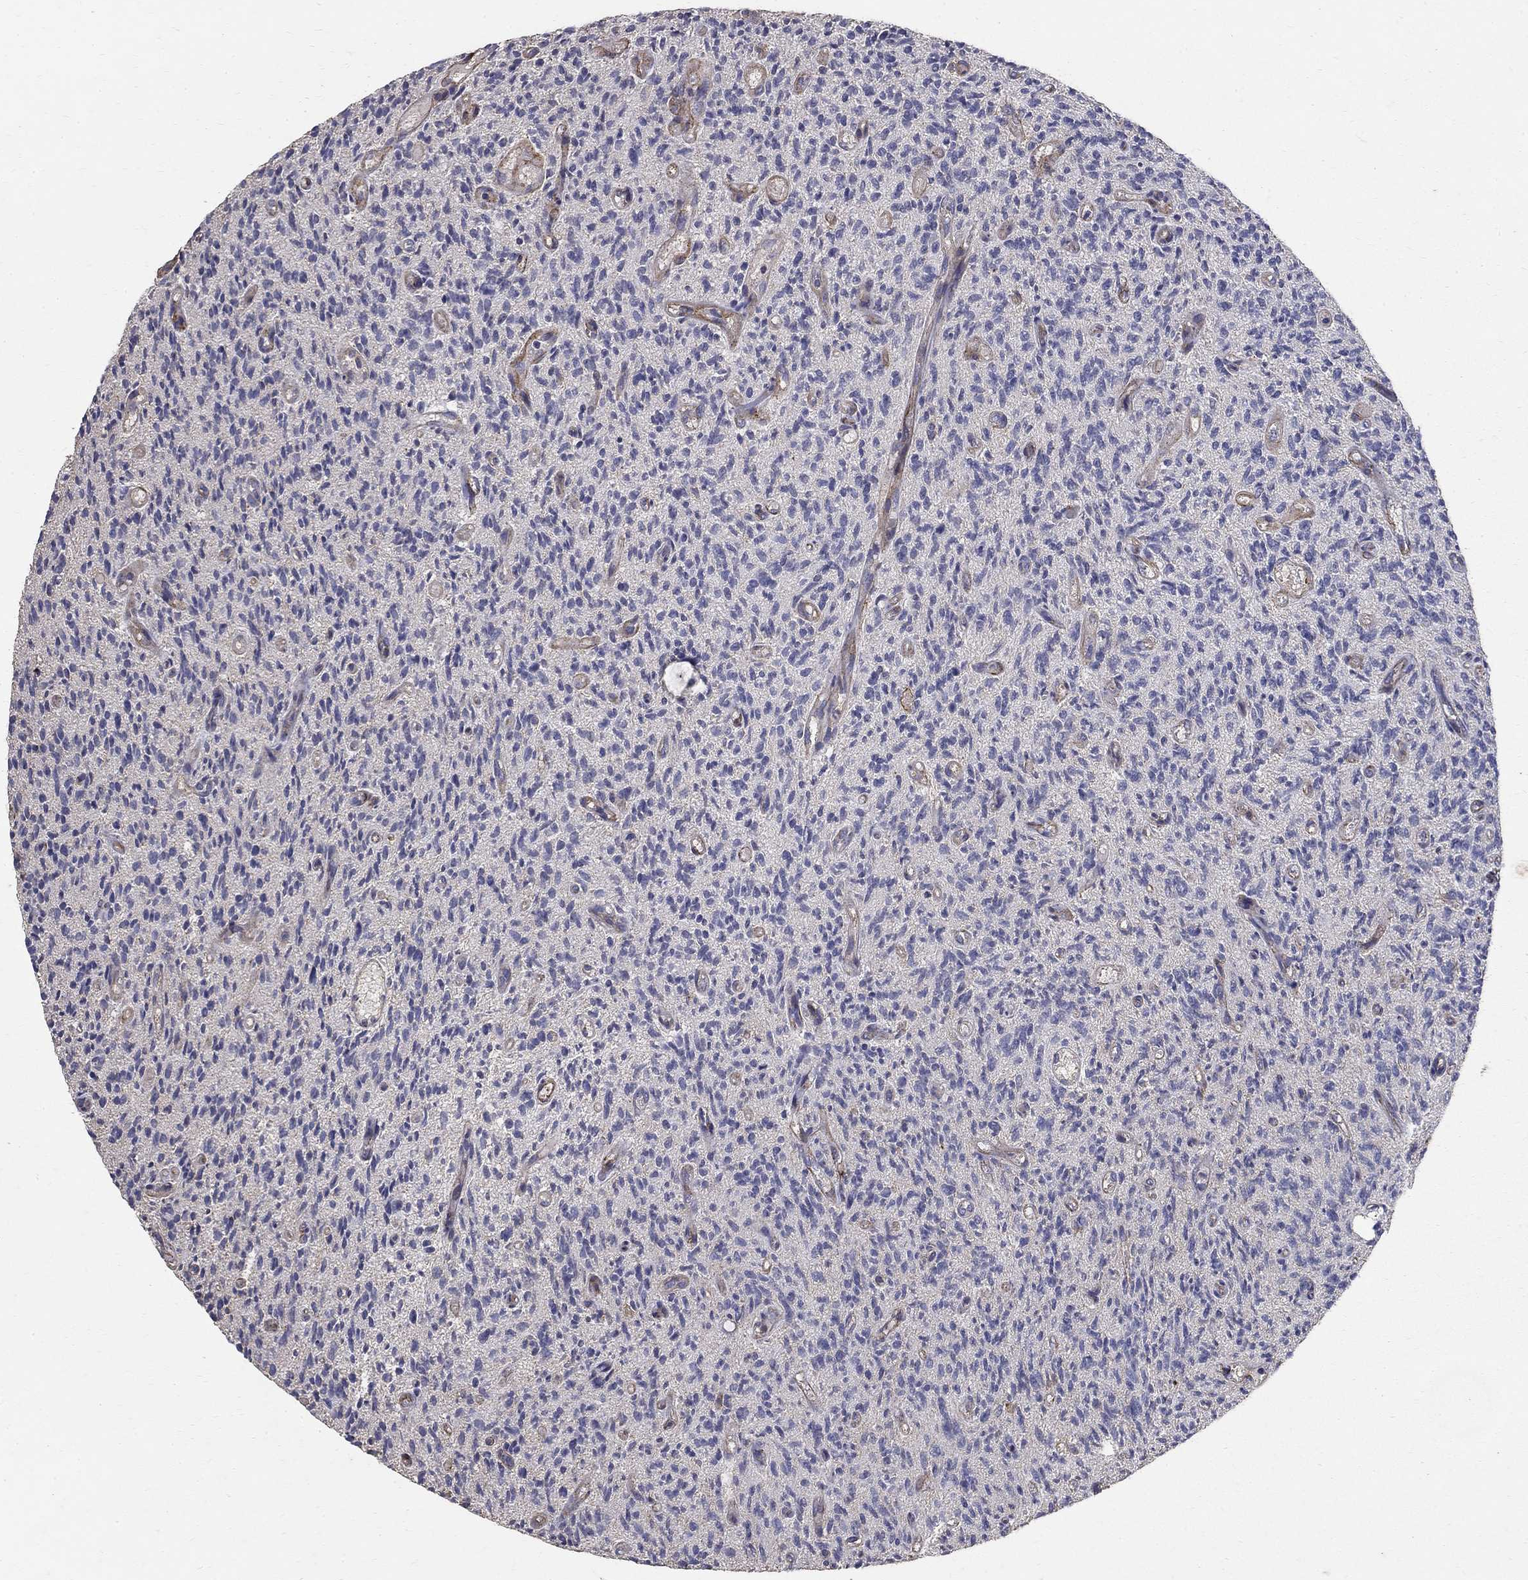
{"staining": {"intensity": "negative", "quantity": "none", "location": "none"}, "tissue": "glioma", "cell_type": "Tumor cells", "image_type": "cancer", "snomed": [{"axis": "morphology", "description": "Glioma, malignant, High grade"}, {"axis": "topography", "description": "Brain"}], "caption": "A high-resolution image shows immunohistochemistry staining of high-grade glioma (malignant), which demonstrates no significant expression in tumor cells. The staining was performed using DAB to visualize the protein expression in brown, while the nuclei were stained in blue with hematoxylin (Magnification: 20x).", "gene": "MPP2", "patient": {"sex": "male", "age": 64}}